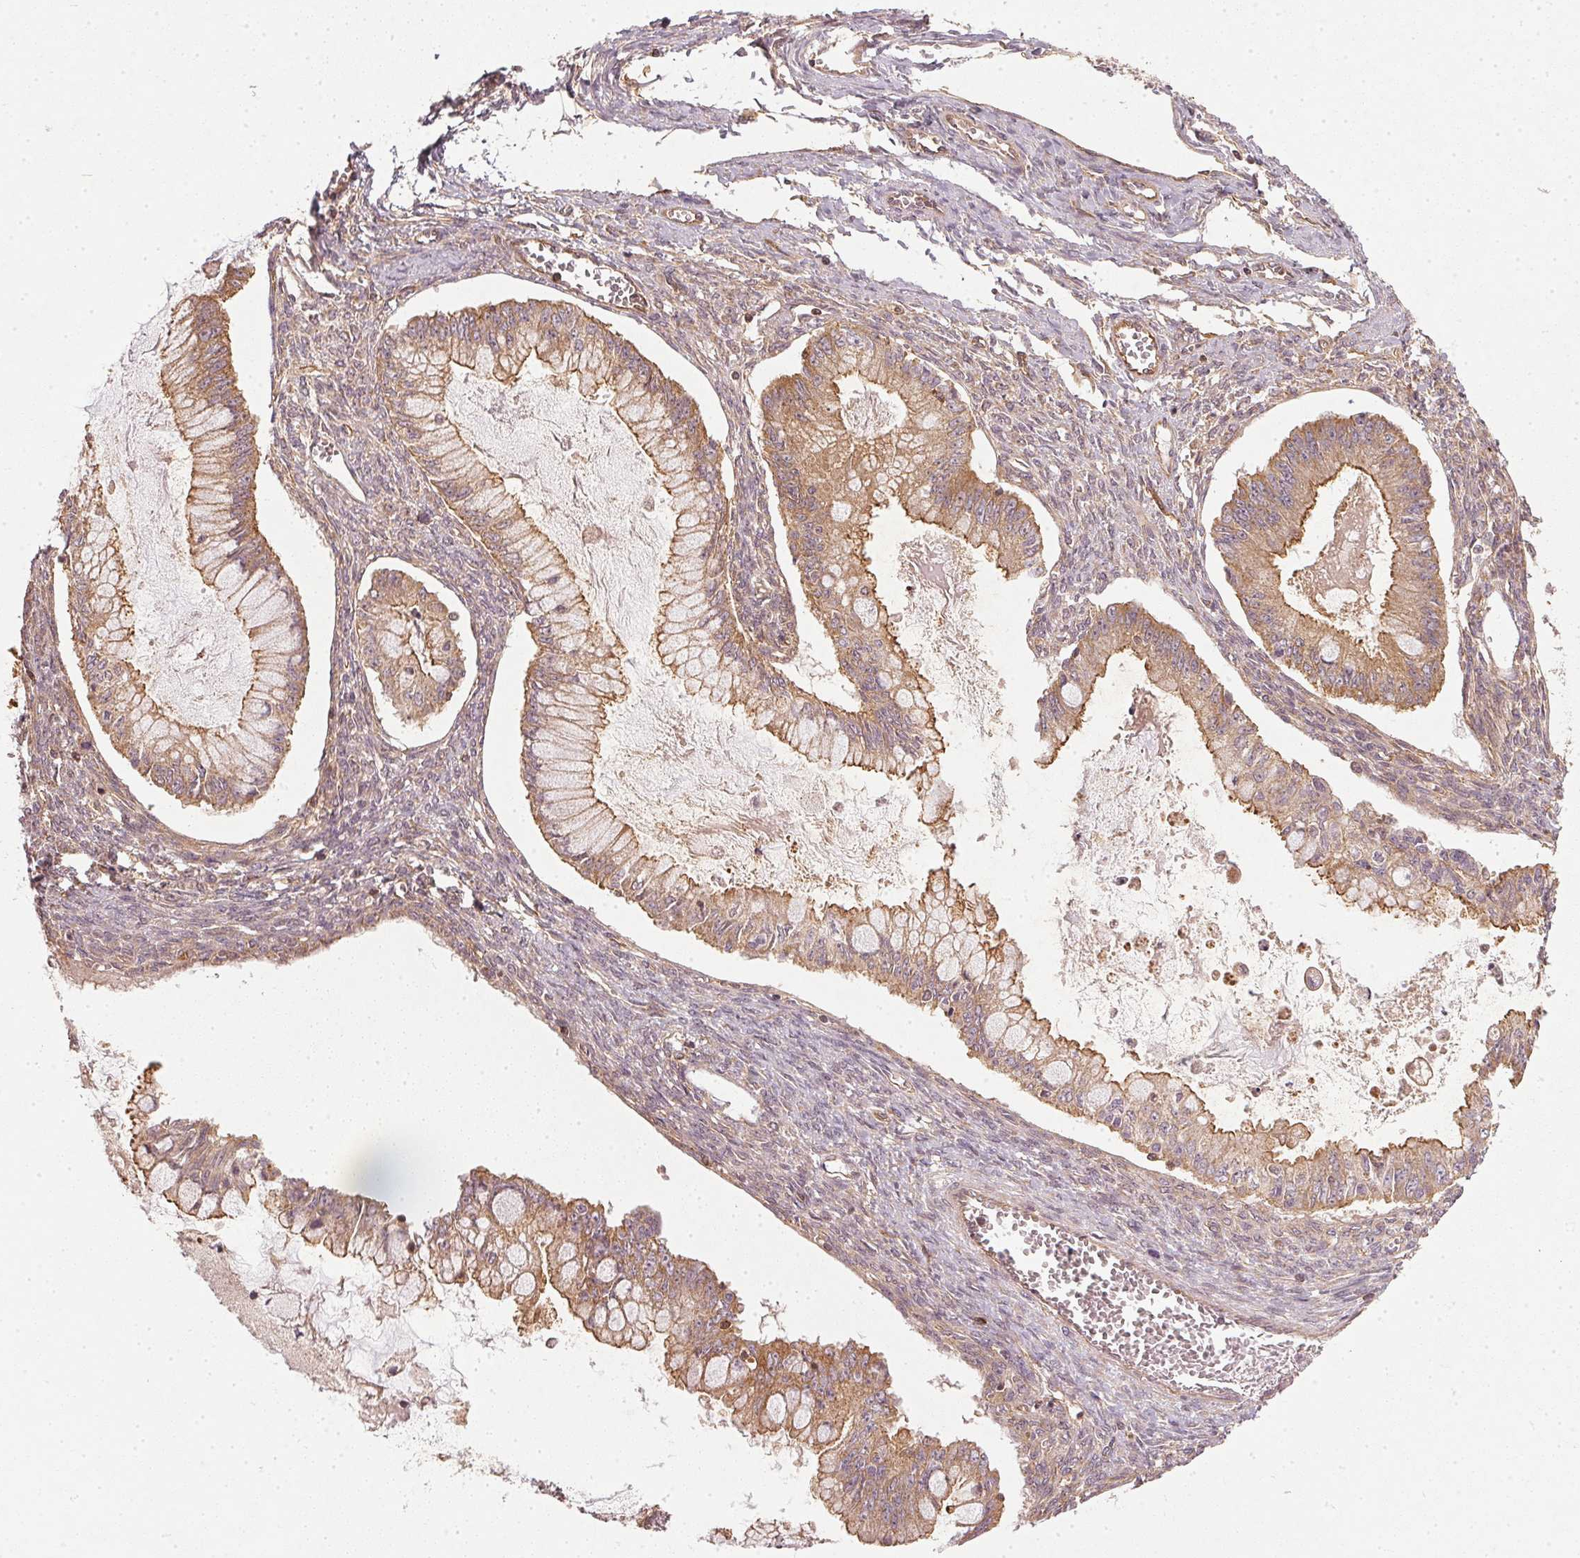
{"staining": {"intensity": "moderate", "quantity": ">75%", "location": "cytoplasmic/membranous"}, "tissue": "ovarian cancer", "cell_type": "Tumor cells", "image_type": "cancer", "snomed": [{"axis": "morphology", "description": "Cystadenocarcinoma, mucinous, NOS"}, {"axis": "topography", "description": "Ovary"}], "caption": "Protein staining displays moderate cytoplasmic/membranous staining in approximately >75% of tumor cells in mucinous cystadenocarcinoma (ovarian).", "gene": "NADK2", "patient": {"sex": "female", "age": 34}}